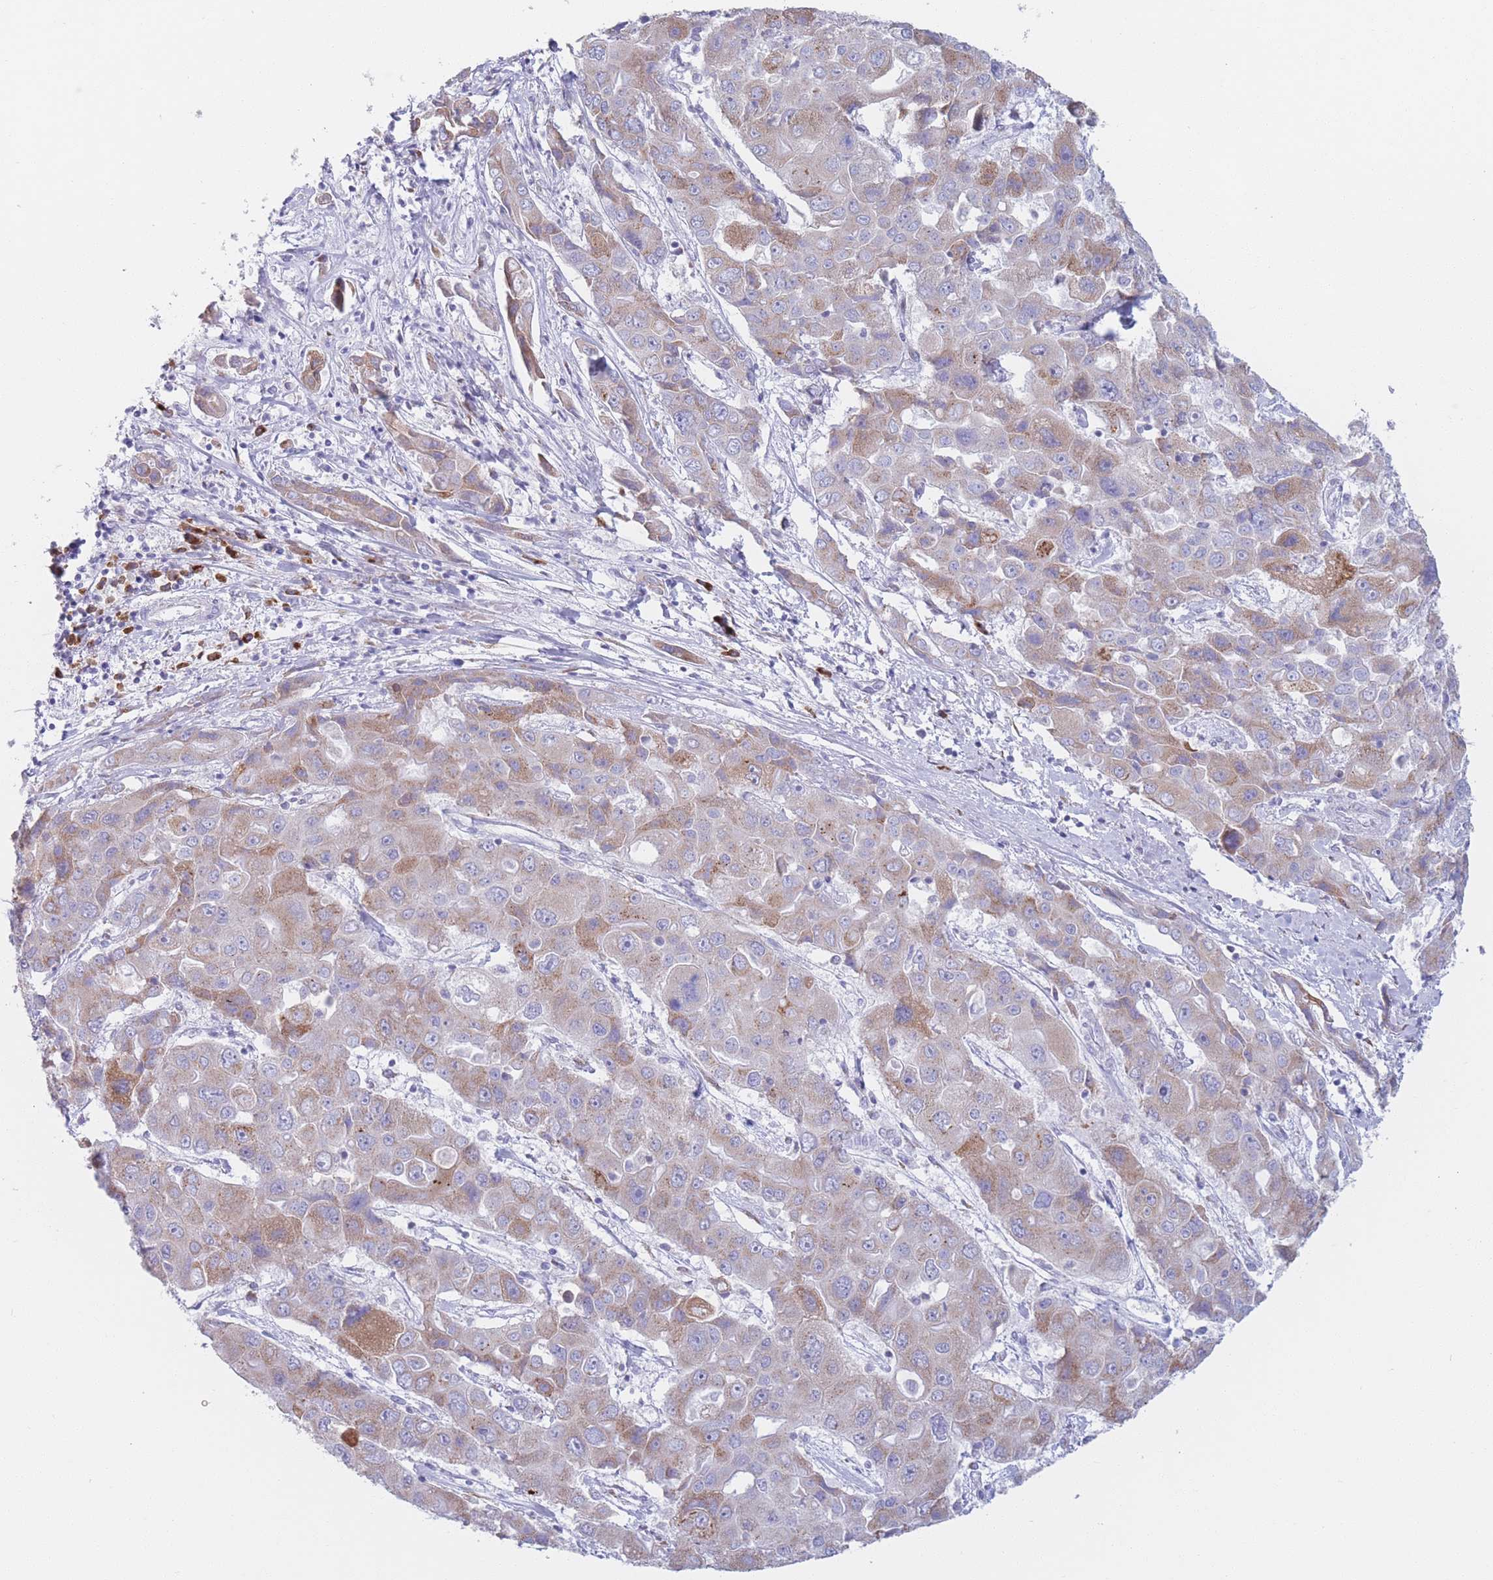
{"staining": {"intensity": "moderate", "quantity": "25%-75%", "location": "cytoplasmic/membranous"}, "tissue": "liver cancer", "cell_type": "Tumor cells", "image_type": "cancer", "snomed": [{"axis": "morphology", "description": "Cholangiocarcinoma"}, {"axis": "topography", "description": "Liver"}], "caption": "Tumor cells display moderate cytoplasmic/membranous positivity in about 25%-75% of cells in cholangiocarcinoma (liver). The staining was performed using DAB (3,3'-diaminobenzidine) to visualize the protein expression in brown, while the nuclei were stained in blue with hematoxylin (Magnification: 20x).", "gene": "MRPL30", "patient": {"sex": "male", "age": 67}}